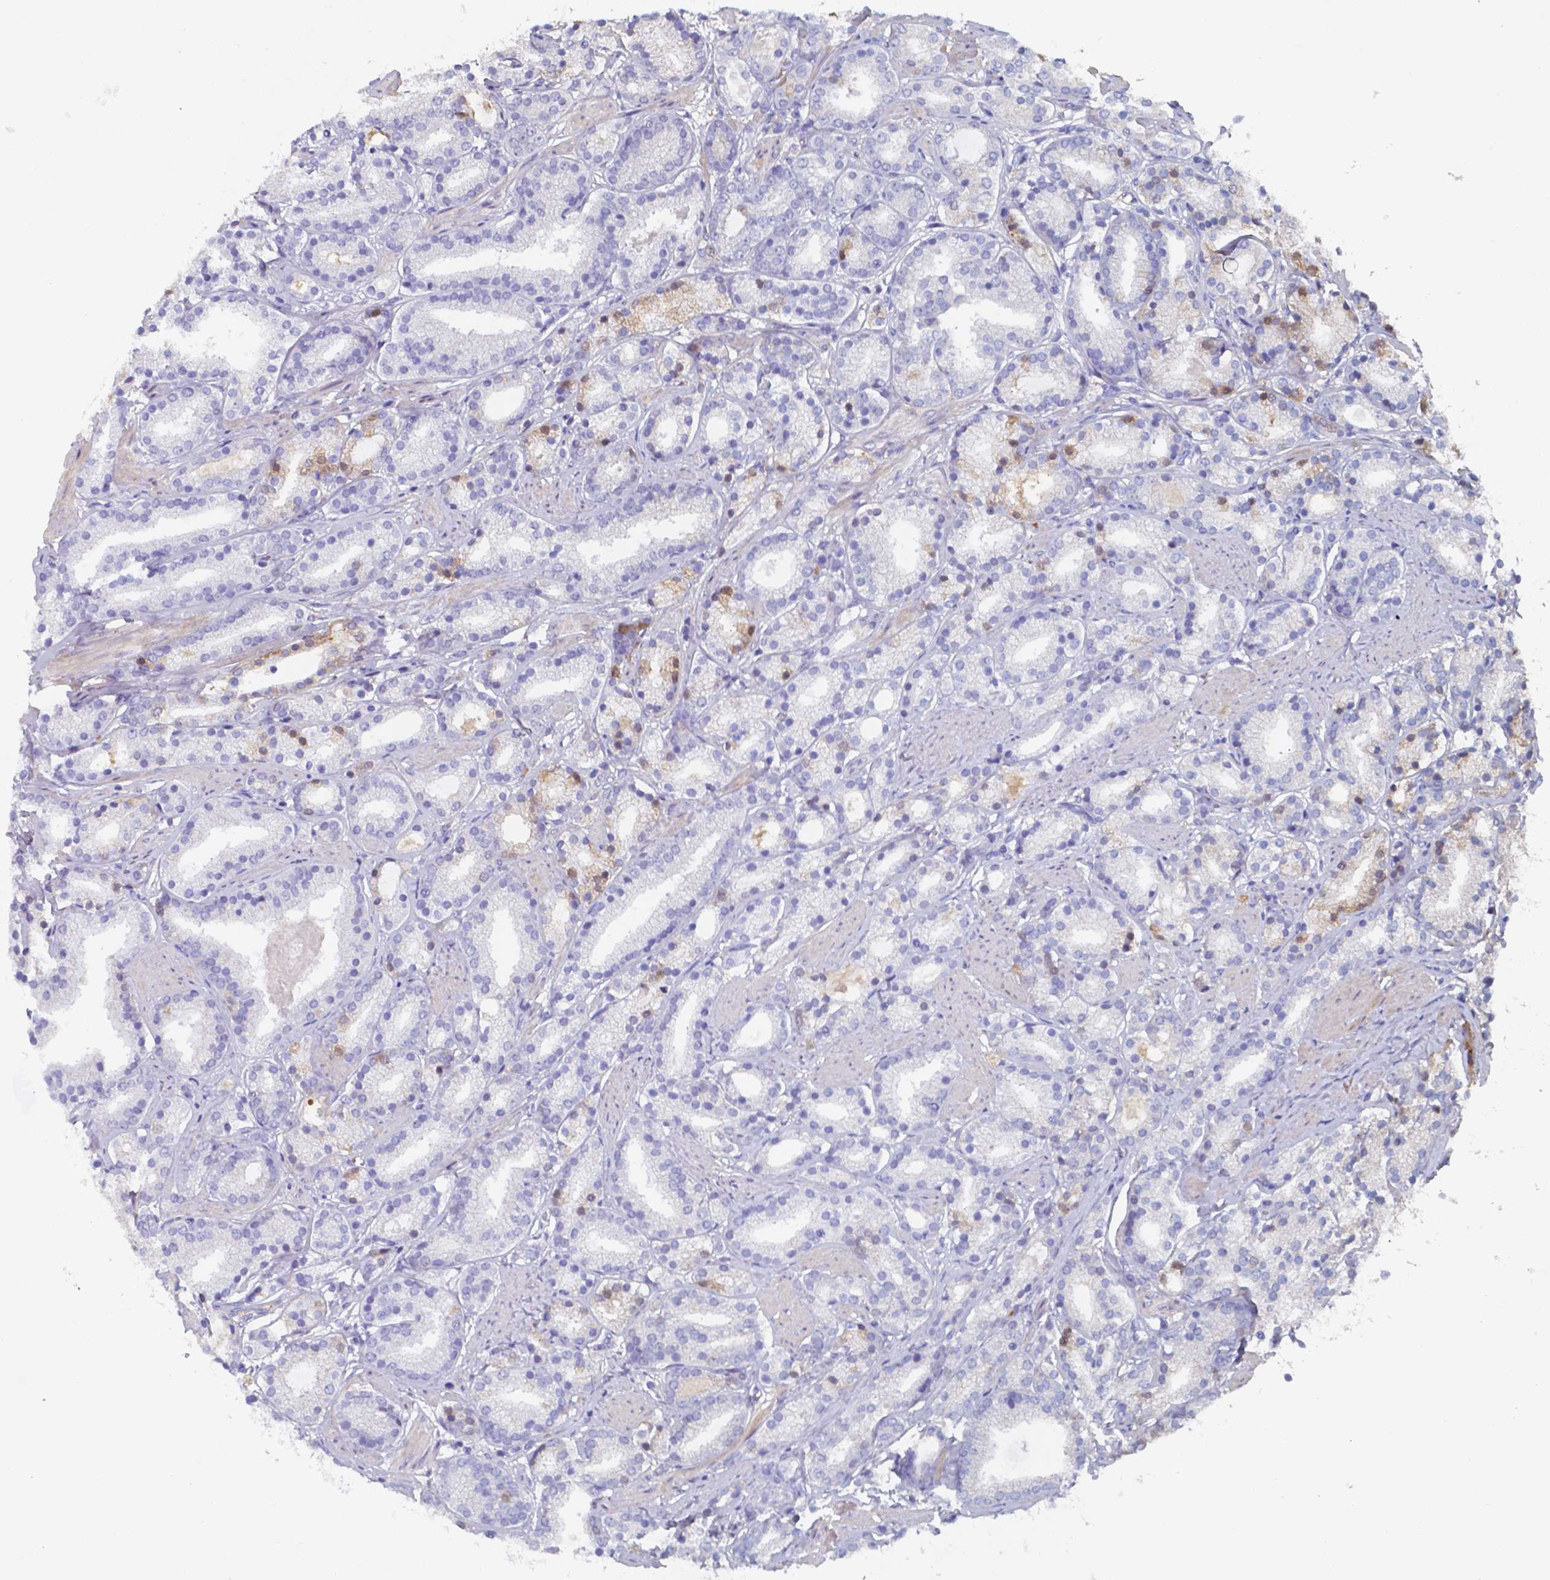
{"staining": {"intensity": "negative", "quantity": "none", "location": "none"}, "tissue": "prostate cancer", "cell_type": "Tumor cells", "image_type": "cancer", "snomed": [{"axis": "morphology", "description": "Adenocarcinoma, High grade"}, {"axis": "topography", "description": "Prostate"}], "caption": "DAB (3,3'-diaminobenzidine) immunohistochemical staining of human prostate cancer (high-grade adenocarcinoma) exhibits no significant positivity in tumor cells.", "gene": "BTBD17", "patient": {"sex": "male", "age": 63}}